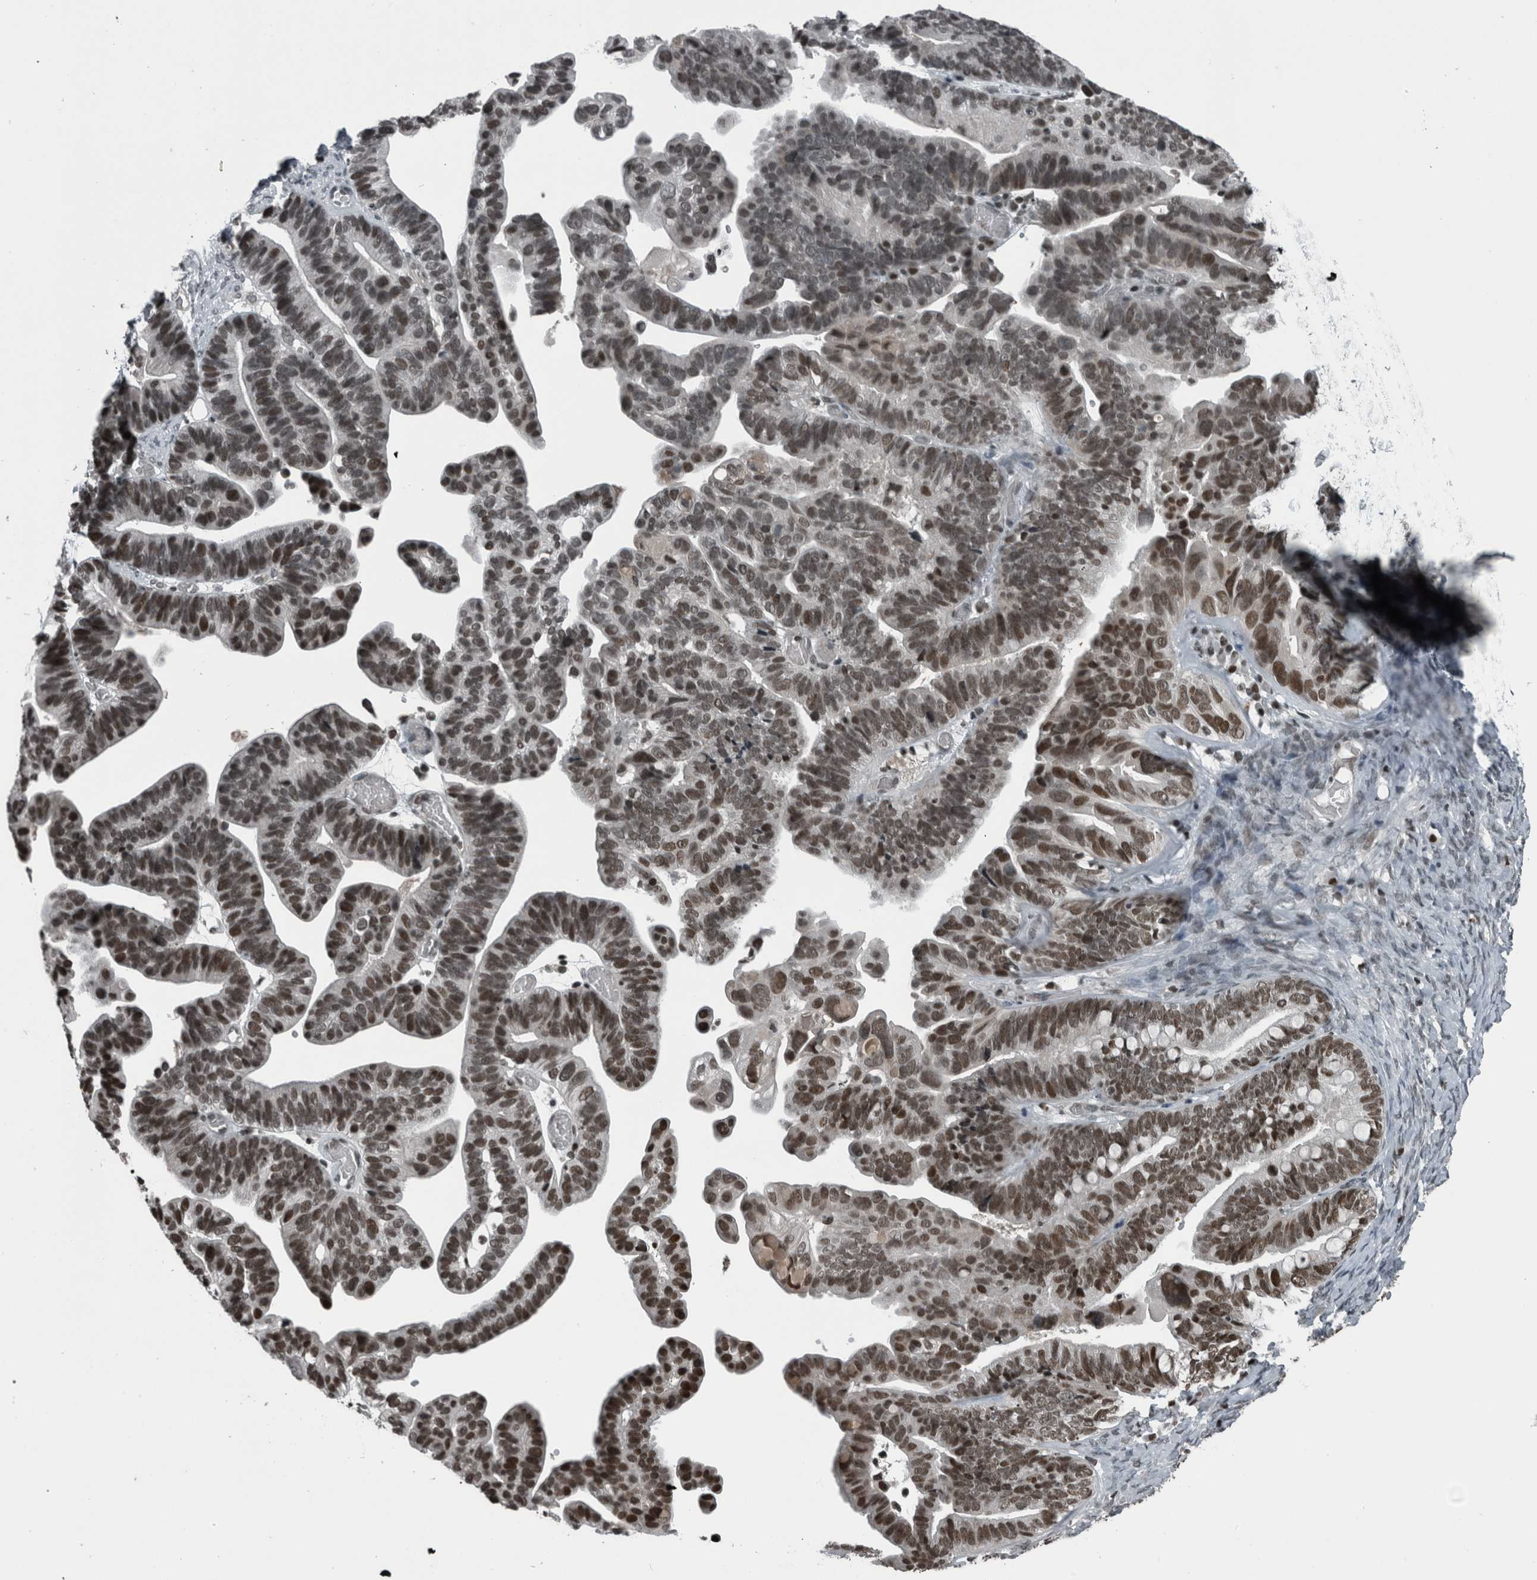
{"staining": {"intensity": "moderate", "quantity": ">75%", "location": "nuclear"}, "tissue": "ovarian cancer", "cell_type": "Tumor cells", "image_type": "cancer", "snomed": [{"axis": "morphology", "description": "Cystadenocarcinoma, serous, NOS"}, {"axis": "topography", "description": "Ovary"}], "caption": "This micrograph displays immunohistochemistry staining of human serous cystadenocarcinoma (ovarian), with medium moderate nuclear staining in about >75% of tumor cells.", "gene": "UNC50", "patient": {"sex": "female", "age": 56}}